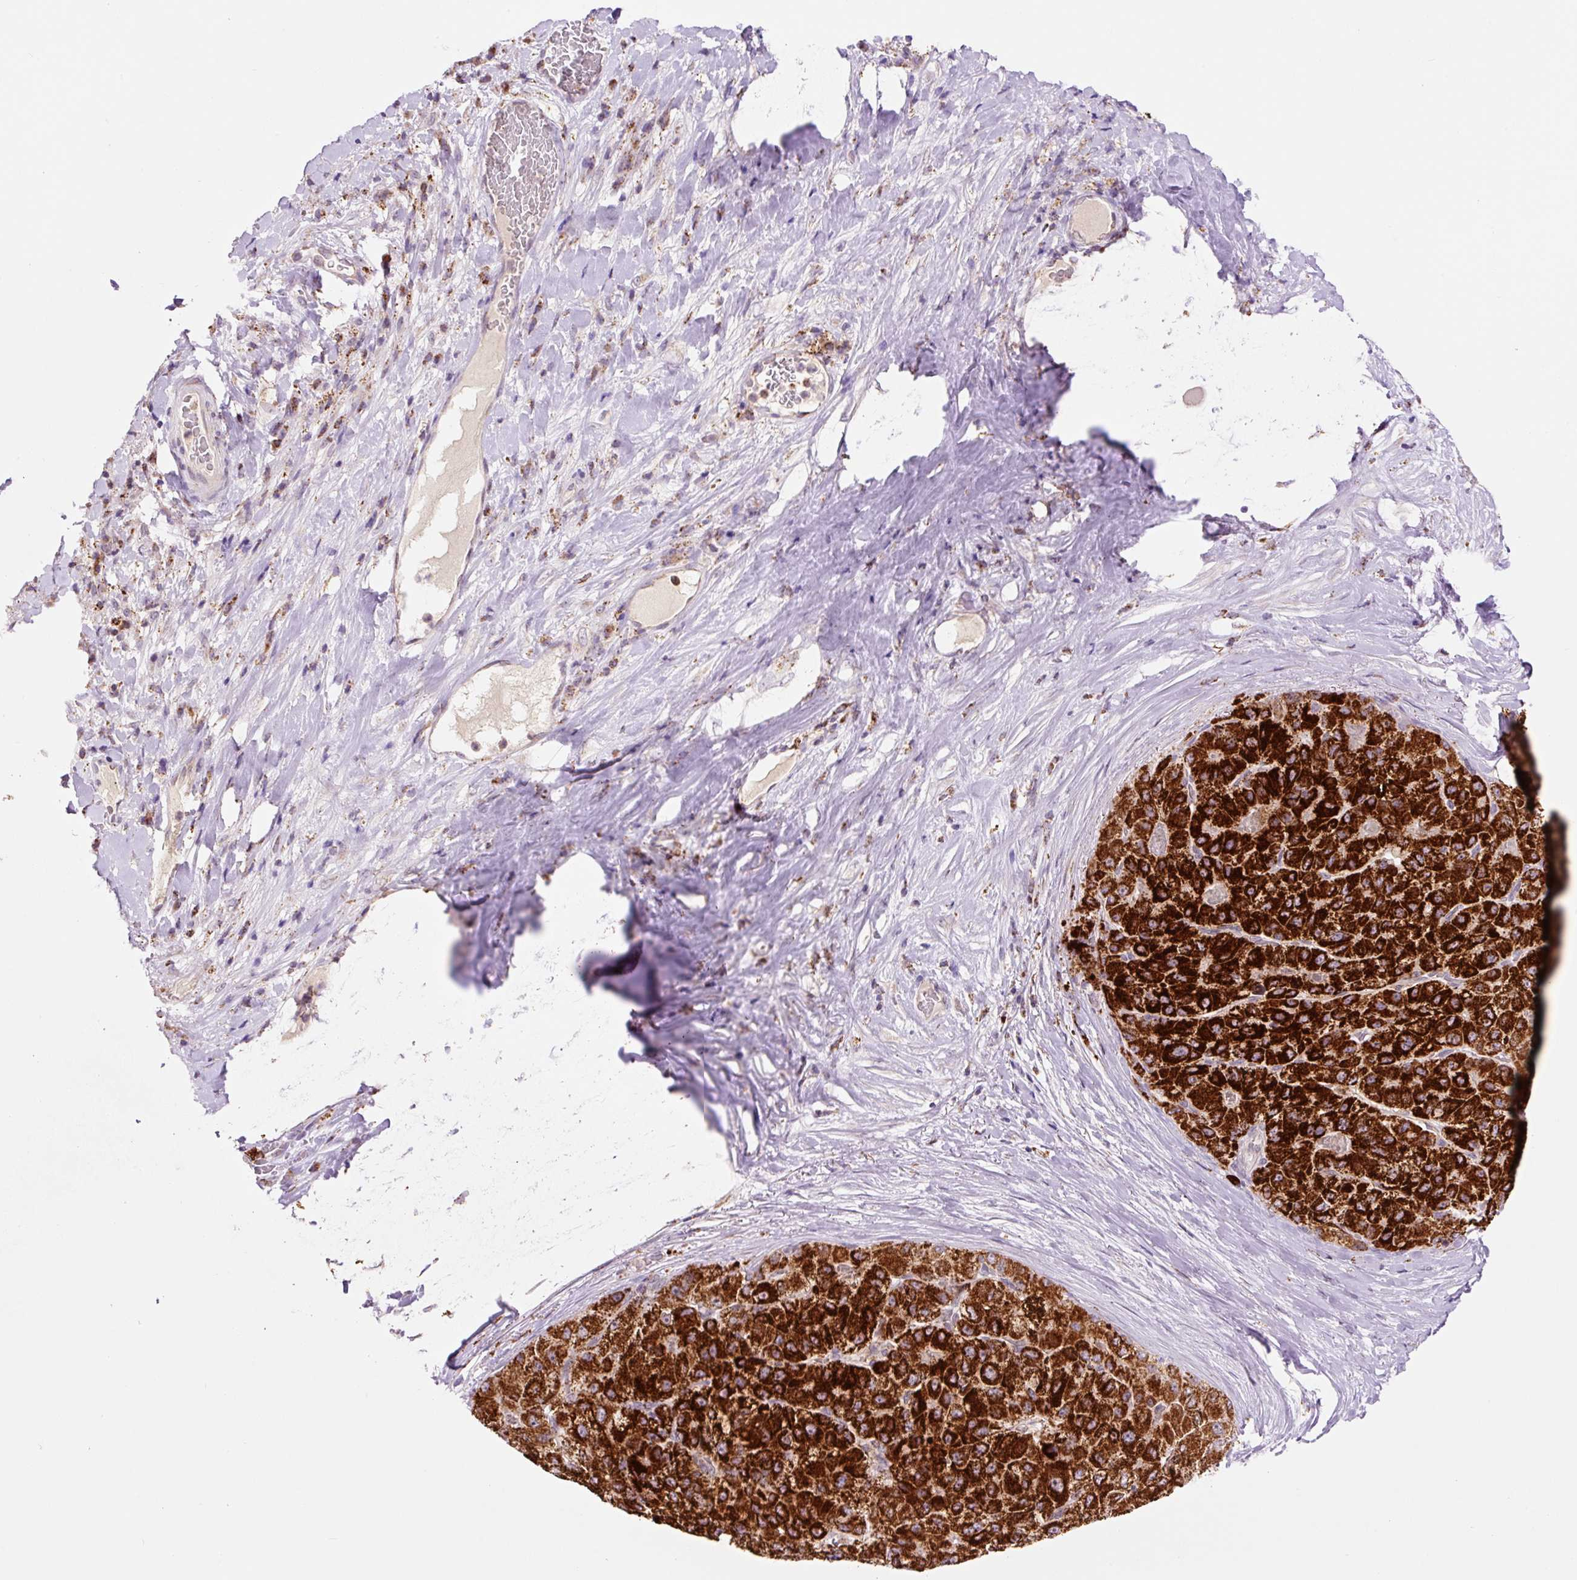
{"staining": {"intensity": "strong", "quantity": ">75%", "location": "cytoplasmic/membranous"}, "tissue": "liver cancer", "cell_type": "Tumor cells", "image_type": "cancer", "snomed": [{"axis": "morphology", "description": "Carcinoma, Hepatocellular, NOS"}, {"axis": "topography", "description": "Liver"}], "caption": "IHC staining of liver cancer, which reveals high levels of strong cytoplasmic/membranous positivity in approximately >75% of tumor cells indicating strong cytoplasmic/membranous protein expression. The staining was performed using DAB (brown) for protein detection and nuclei were counterstained in hematoxylin (blue).", "gene": "PCK2", "patient": {"sex": "male", "age": 80}}